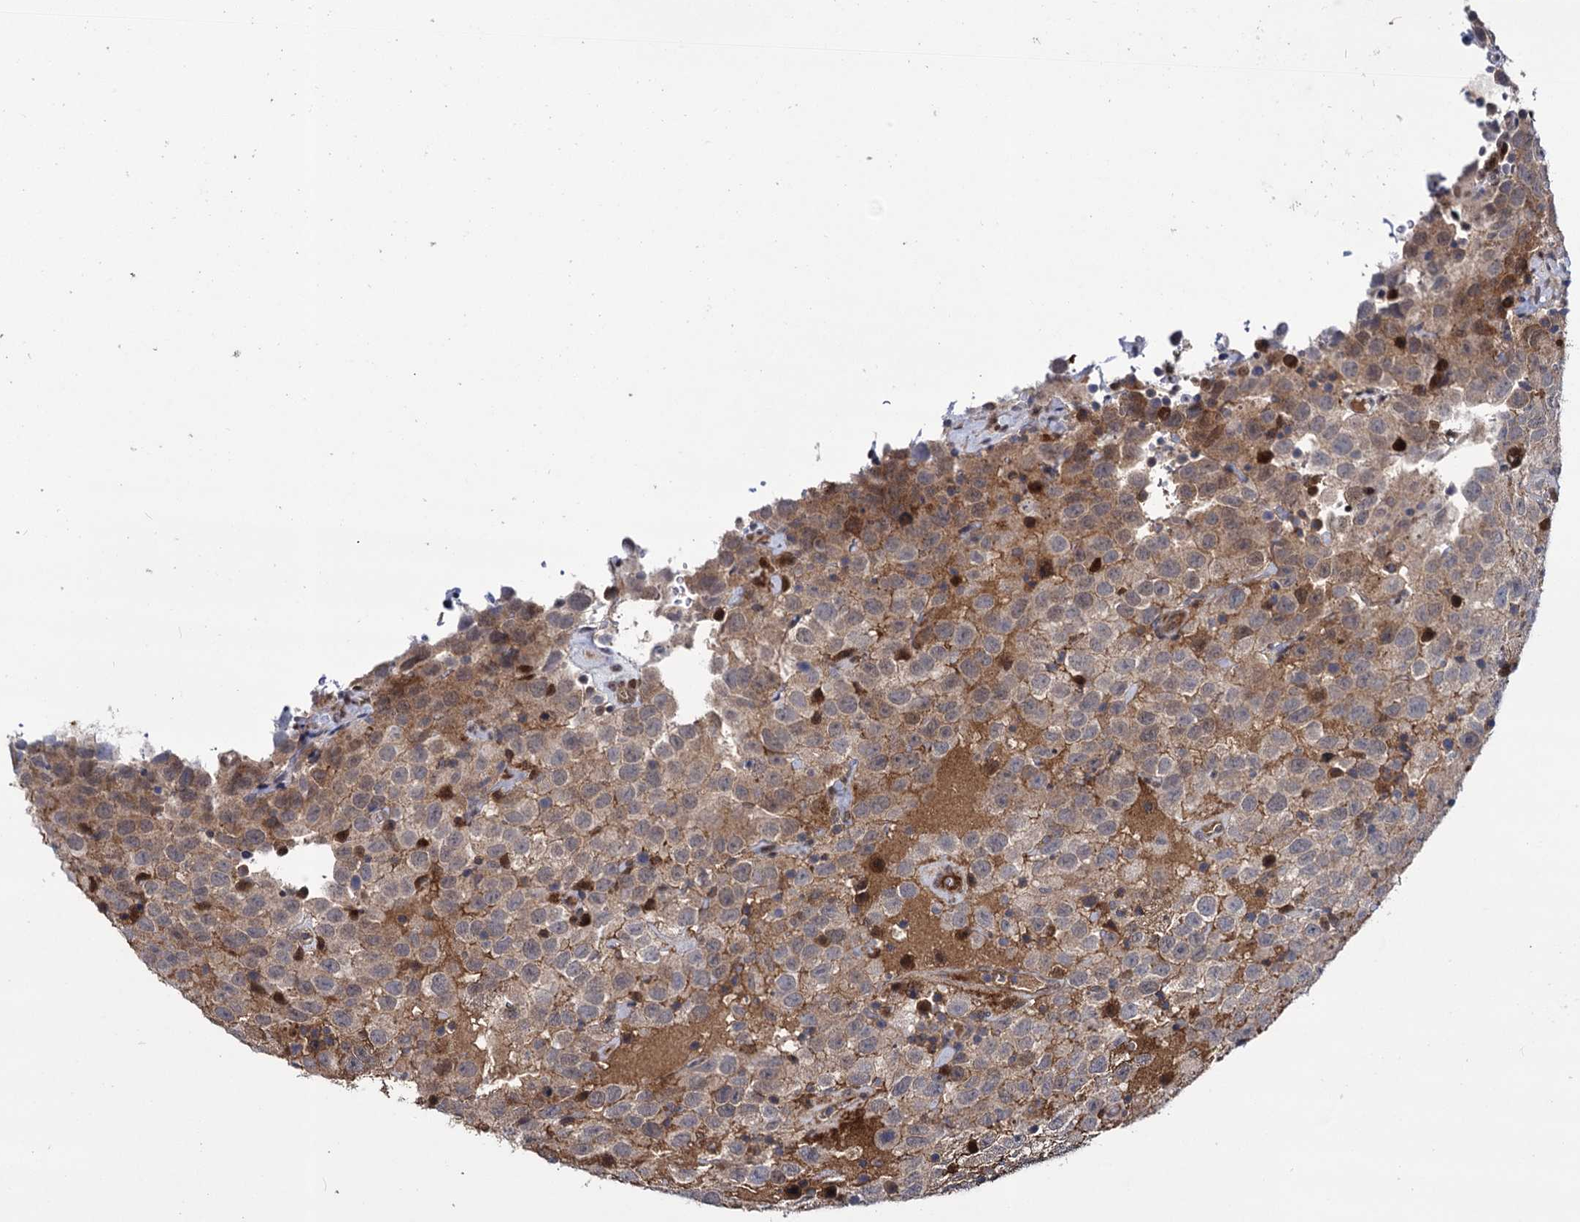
{"staining": {"intensity": "weak", "quantity": "25%-75%", "location": "cytoplasmic/membranous"}, "tissue": "testis cancer", "cell_type": "Tumor cells", "image_type": "cancer", "snomed": [{"axis": "morphology", "description": "Seminoma, NOS"}, {"axis": "topography", "description": "Testis"}], "caption": "IHC (DAB) staining of human testis seminoma demonstrates weak cytoplasmic/membranous protein staining in approximately 25%-75% of tumor cells.", "gene": "GLO1", "patient": {"sex": "male", "age": 41}}